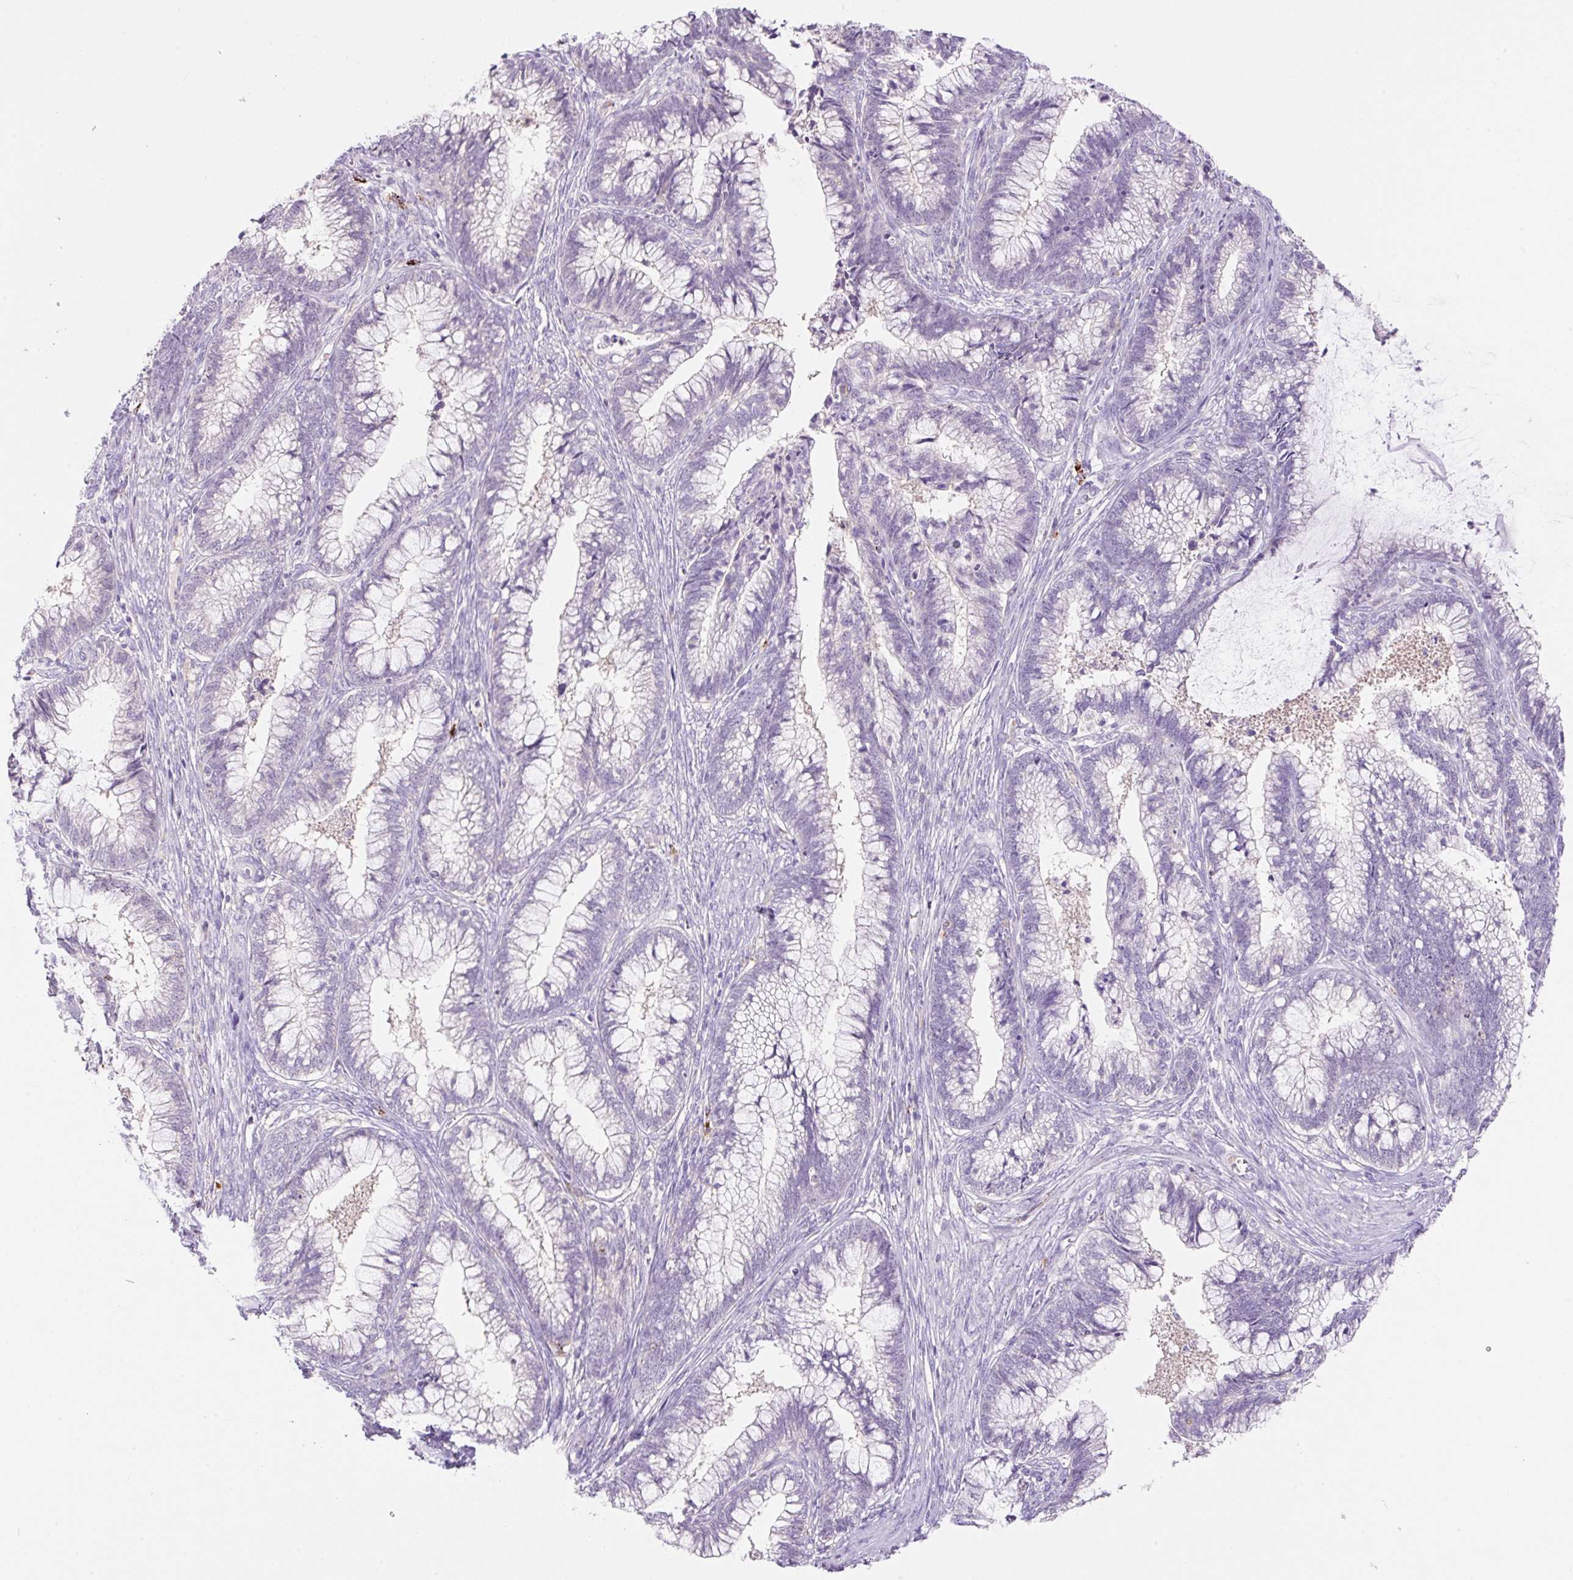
{"staining": {"intensity": "negative", "quantity": "none", "location": "none"}, "tissue": "cervical cancer", "cell_type": "Tumor cells", "image_type": "cancer", "snomed": [{"axis": "morphology", "description": "Adenocarcinoma, NOS"}, {"axis": "topography", "description": "Cervix"}], "caption": "Immunohistochemistry photomicrograph of neoplastic tissue: human cervical cancer stained with DAB exhibits no significant protein expression in tumor cells.", "gene": "TDRD15", "patient": {"sex": "female", "age": 44}}